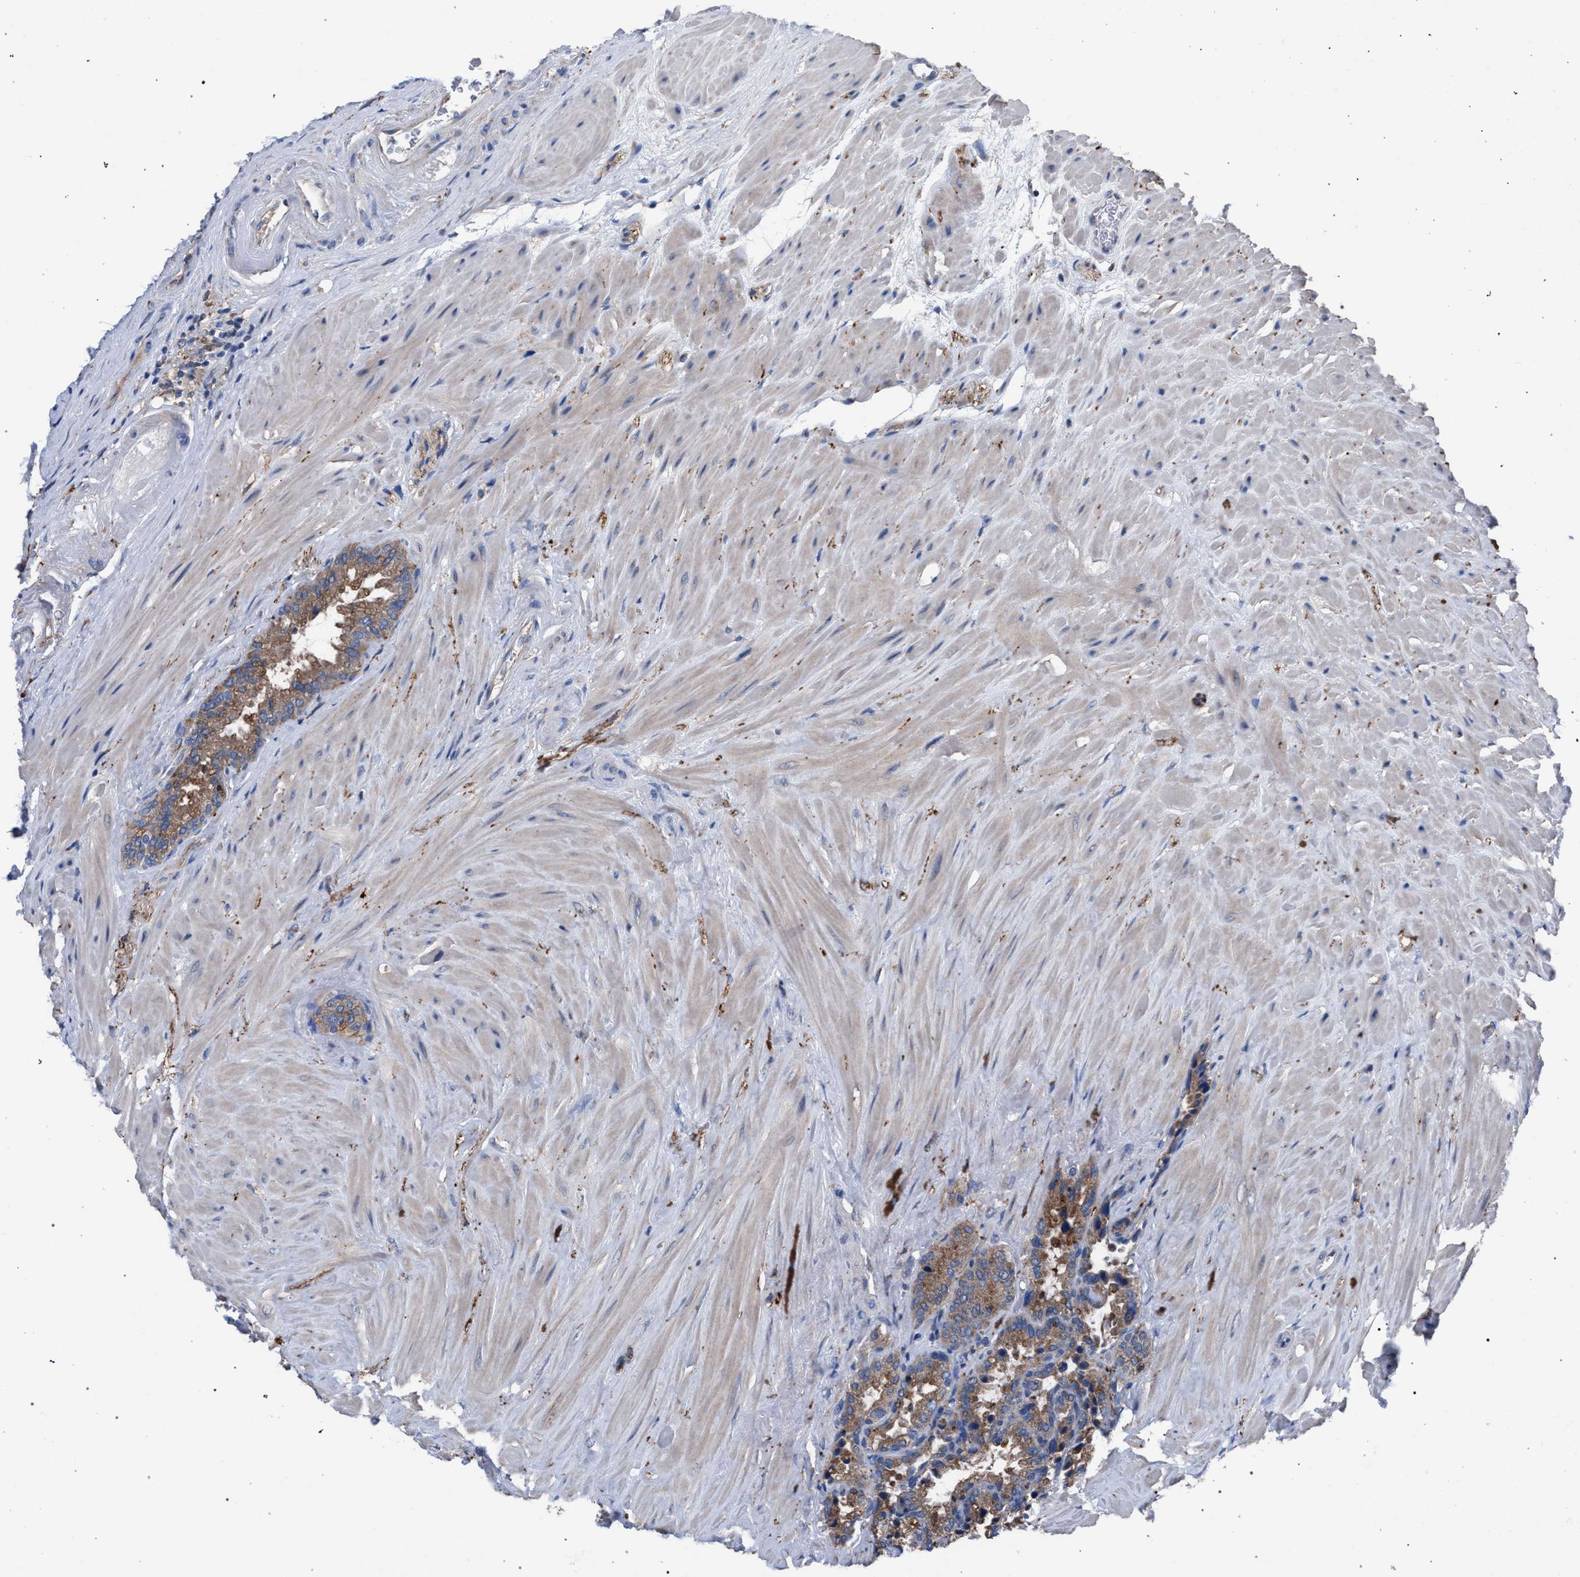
{"staining": {"intensity": "moderate", "quantity": ">75%", "location": "cytoplasmic/membranous"}, "tissue": "seminal vesicle", "cell_type": "Glandular cells", "image_type": "normal", "snomed": [{"axis": "morphology", "description": "Normal tissue, NOS"}, {"axis": "topography", "description": "Seminal veicle"}], "caption": "Brown immunohistochemical staining in benign seminal vesicle exhibits moderate cytoplasmic/membranous positivity in about >75% of glandular cells. The protein of interest is shown in brown color, while the nuclei are stained blue.", "gene": "ATP6V0A1", "patient": {"sex": "male", "age": 46}}